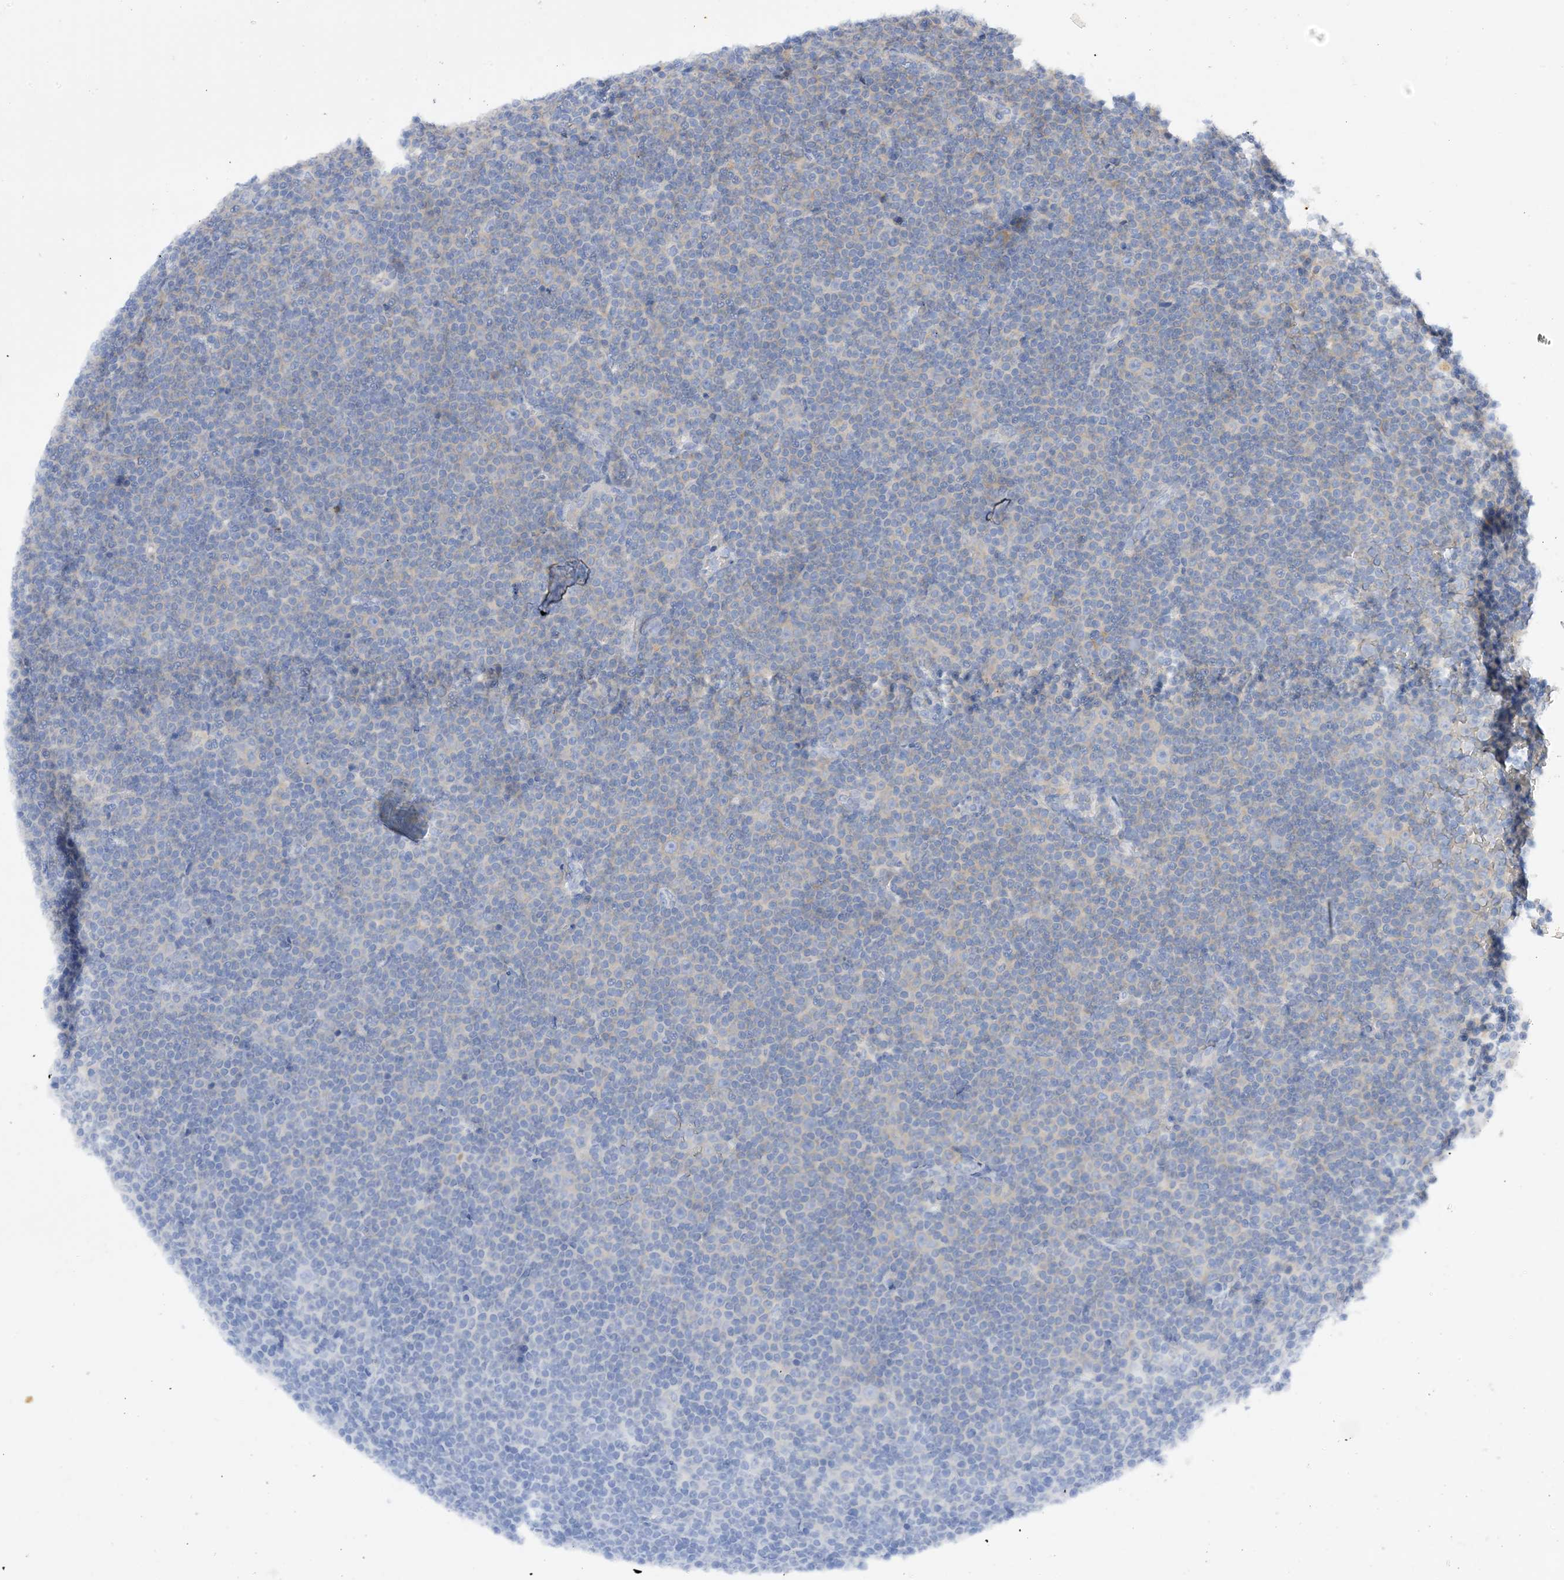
{"staining": {"intensity": "negative", "quantity": "none", "location": "none"}, "tissue": "lymphoma", "cell_type": "Tumor cells", "image_type": "cancer", "snomed": [{"axis": "morphology", "description": "Malignant lymphoma, non-Hodgkin's type, Low grade"}, {"axis": "topography", "description": "Lymph node"}], "caption": "DAB immunohistochemical staining of malignant lymphoma, non-Hodgkin's type (low-grade) exhibits no significant staining in tumor cells.", "gene": "ARV1", "patient": {"sex": "female", "age": 67}}